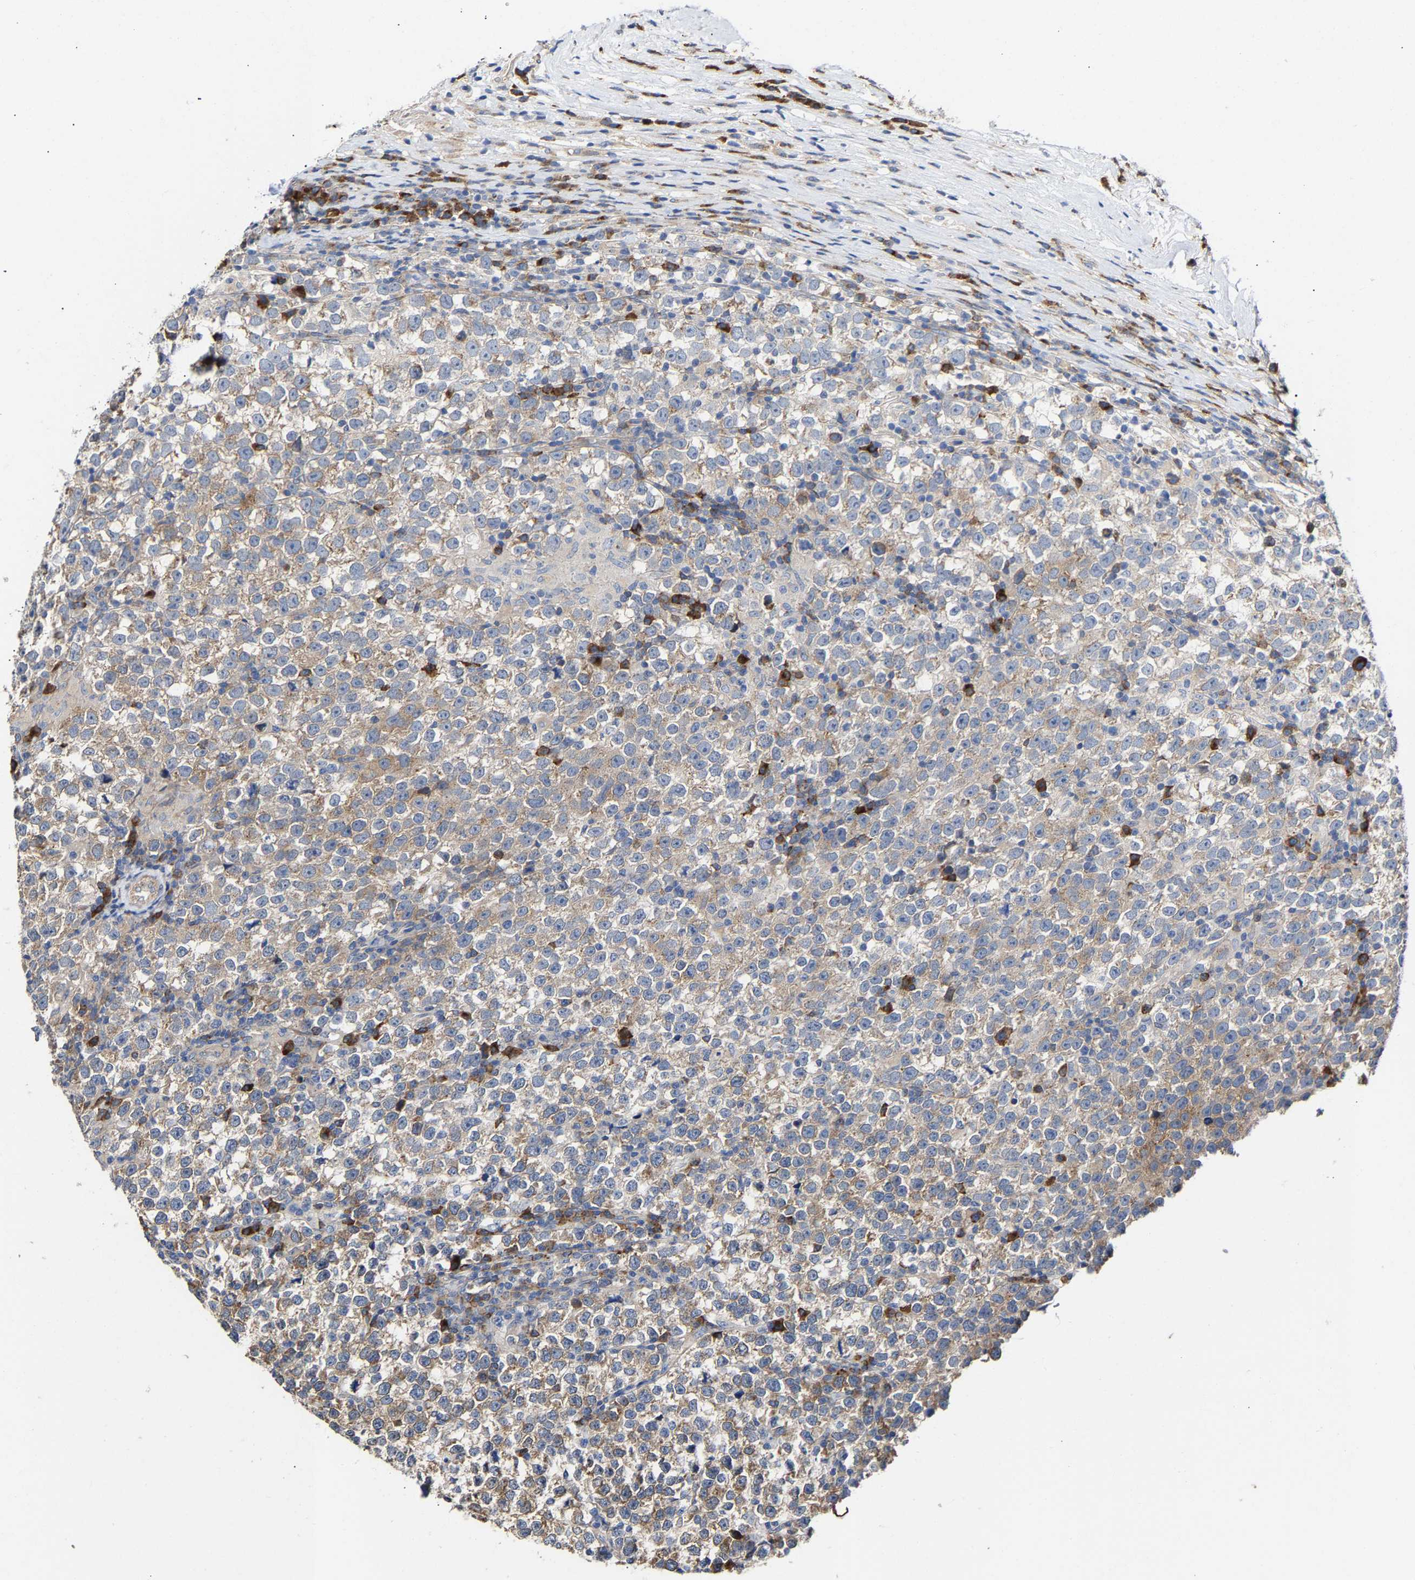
{"staining": {"intensity": "moderate", "quantity": "25%-75%", "location": "cytoplasmic/membranous"}, "tissue": "testis cancer", "cell_type": "Tumor cells", "image_type": "cancer", "snomed": [{"axis": "morphology", "description": "Normal tissue, NOS"}, {"axis": "morphology", "description": "Seminoma, NOS"}, {"axis": "topography", "description": "Testis"}], "caption": "Testis cancer tissue reveals moderate cytoplasmic/membranous expression in about 25%-75% of tumor cells, visualized by immunohistochemistry.", "gene": "PPP1R15A", "patient": {"sex": "male", "age": 43}}